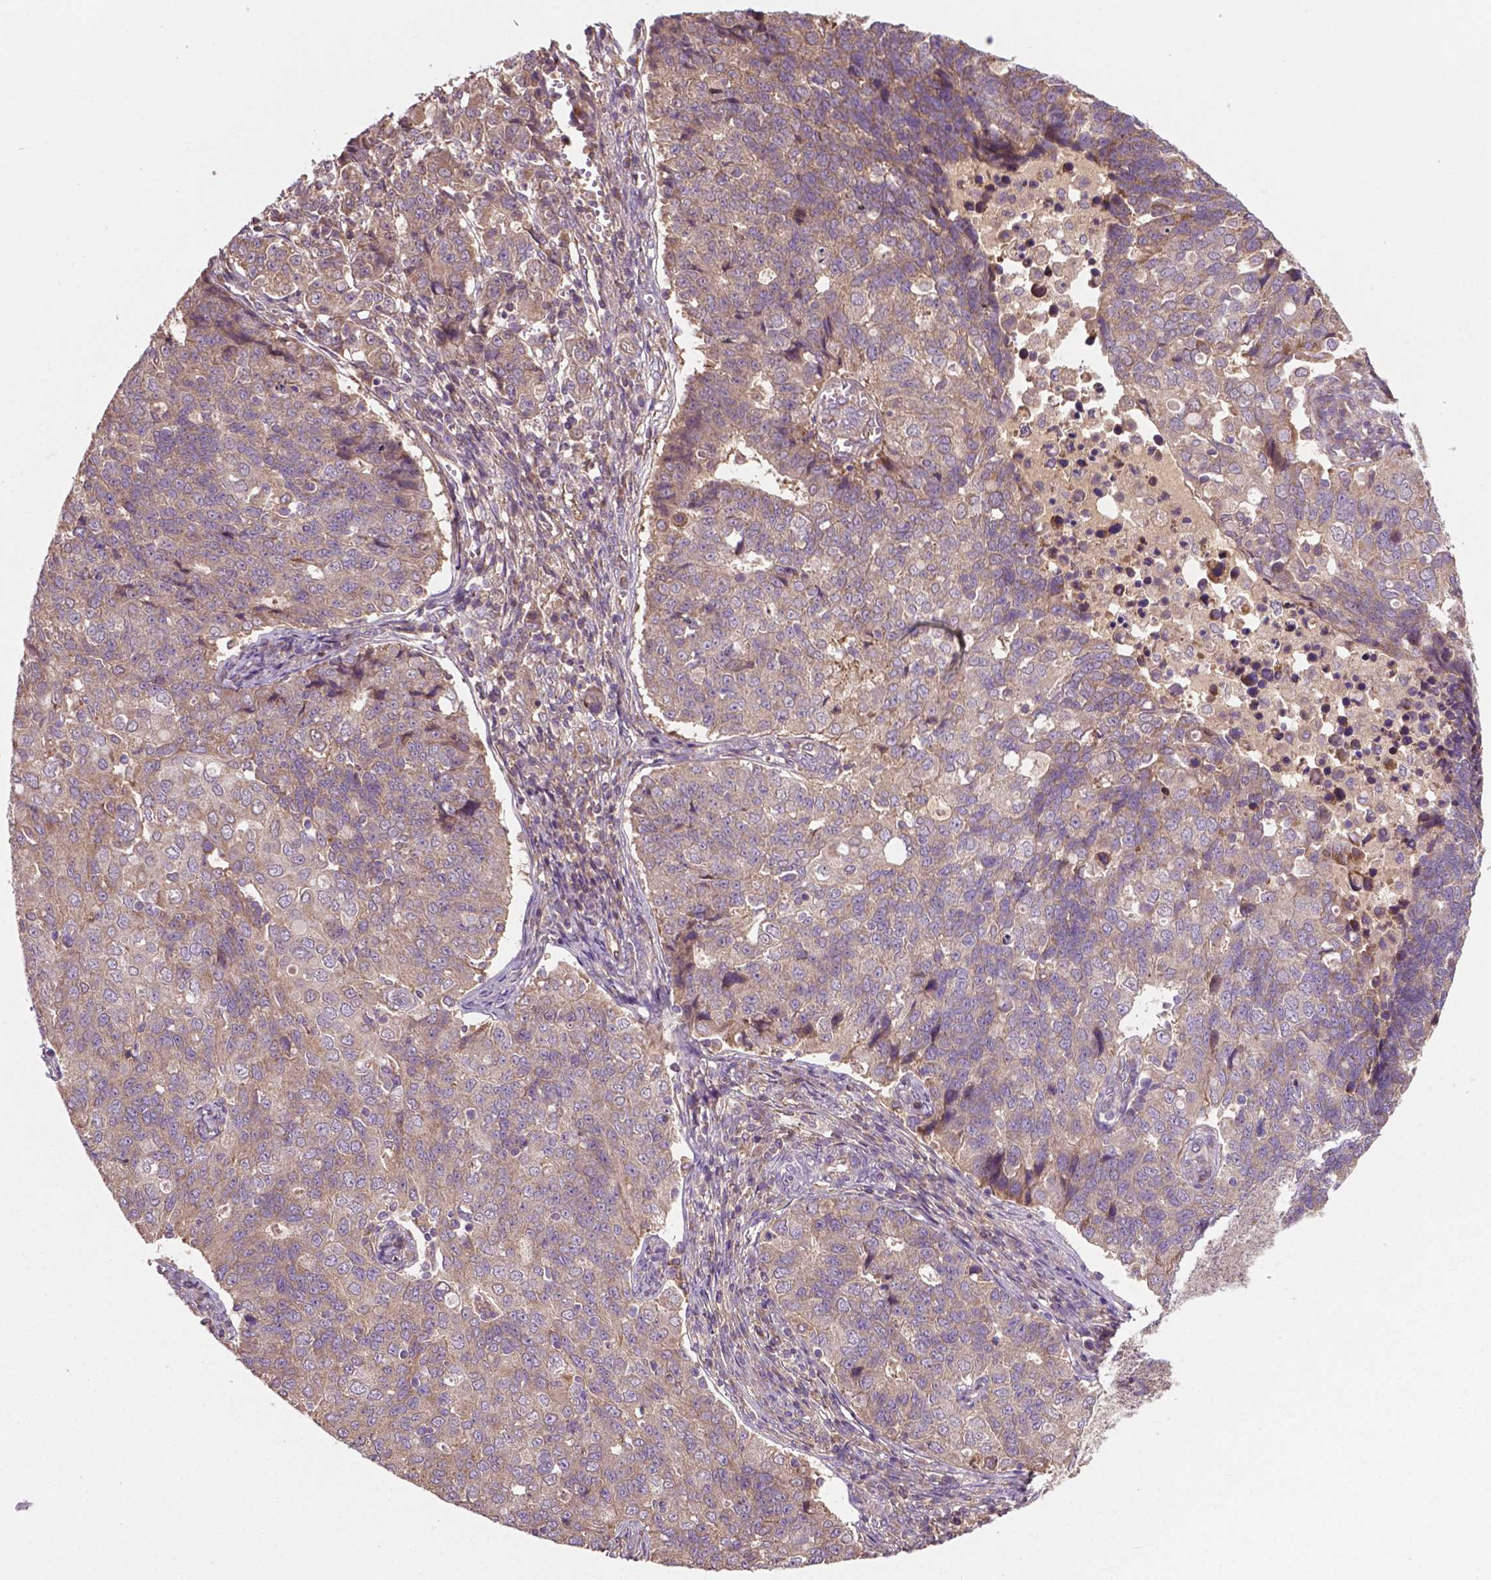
{"staining": {"intensity": "weak", "quantity": "25%-75%", "location": "cytoplasmic/membranous"}, "tissue": "endometrial cancer", "cell_type": "Tumor cells", "image_type": "cancer", "snomed": [{"axis": "morphology", "description": "Adenocarcinoma, NOS"}, {"axis": "topography", "description": "Endometrium"}], "caption": "Endometrial adenocarcinoma stained for a protein shows weak cytoplasmic/membranous positivity in tumor cells.", "gene": "GJA9", "patient": {"sex": "female", "age": 43}}